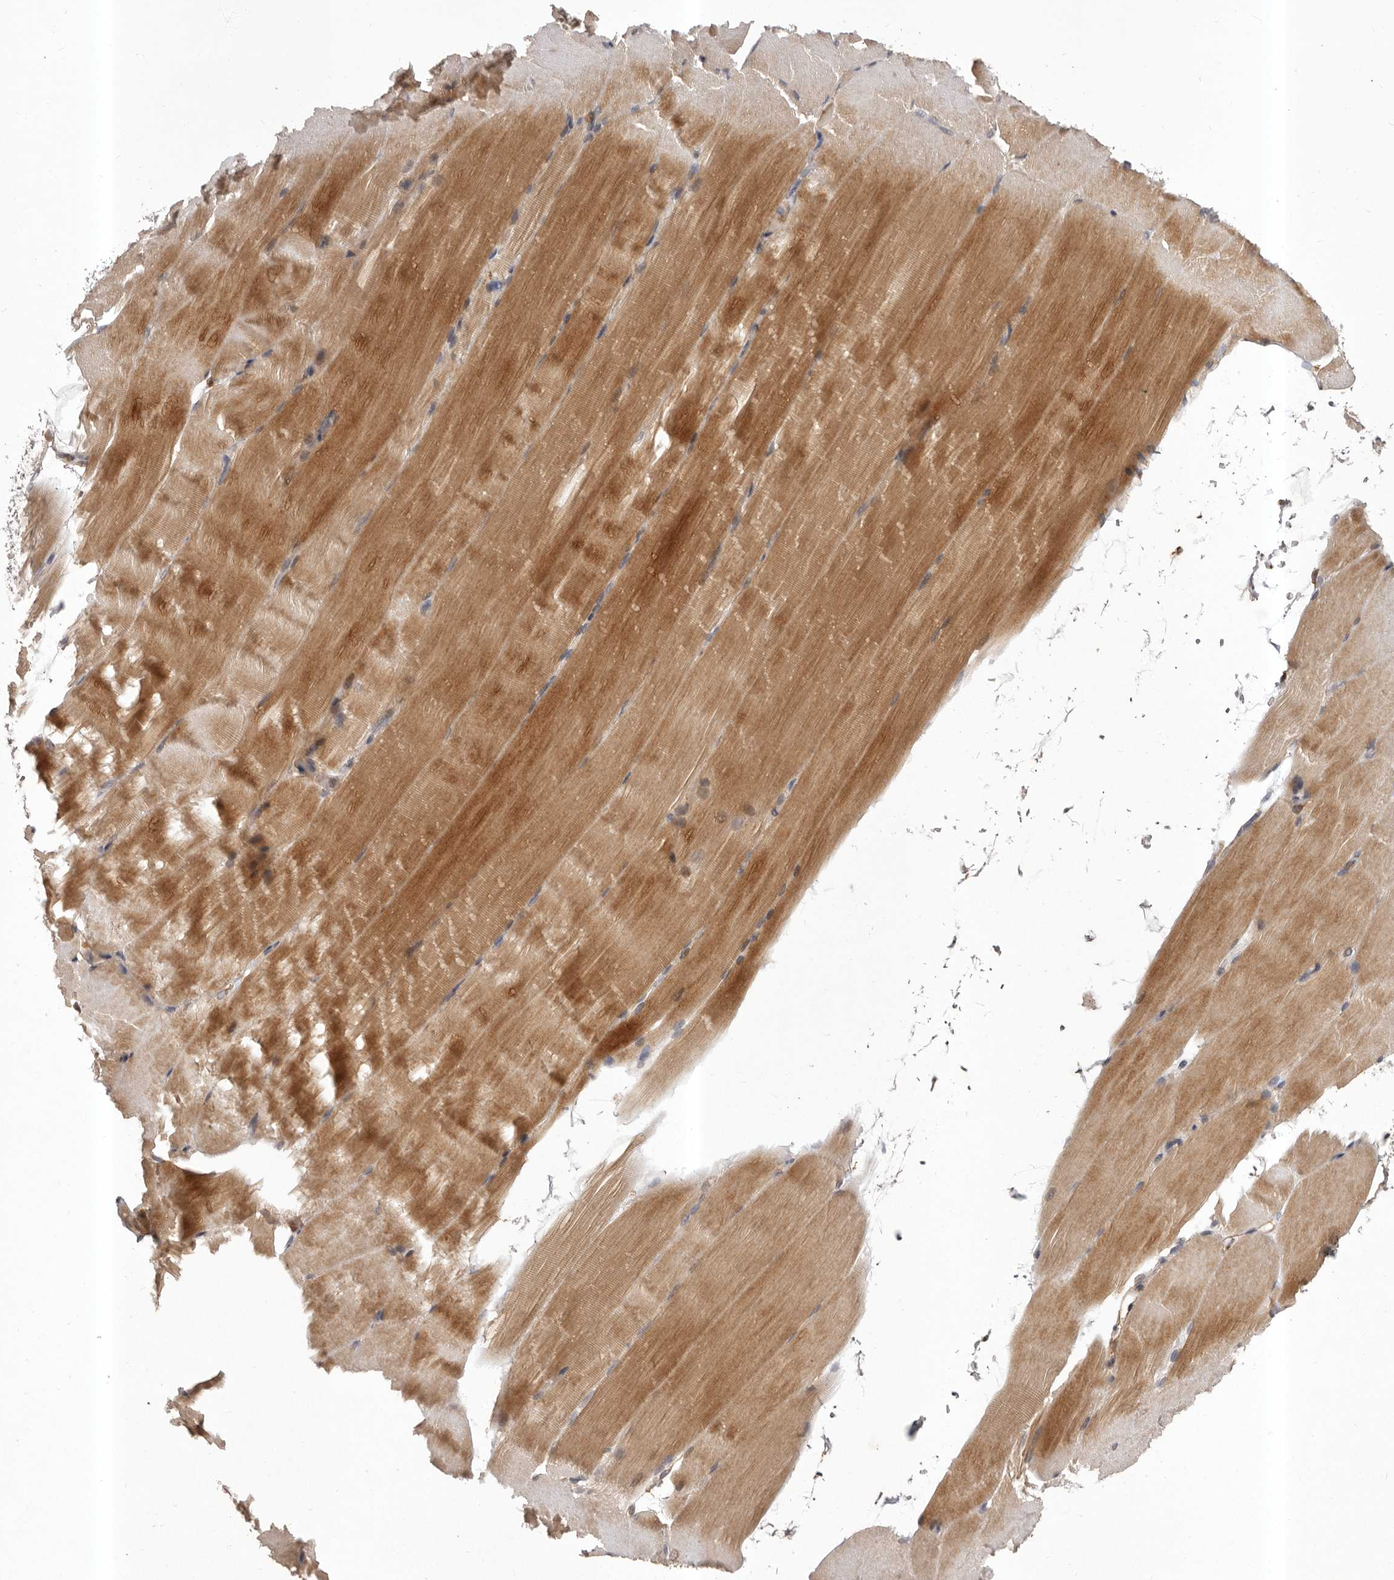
{"staining": {"intensity": "moderate", "quantity": "25%-75%", "location": "cytoplasmic/membranous"}, "tissue": "skeletal muscle", "cell_type": "Myocytes", "image_type": "normal", "snomed": [{"axis": "morphology", "description": "Normal tissue, NOS"}, {"axis": "topography", "description": "Skeletal muscle"}, {"axis": "topography", "description": "Parathyroid gland"}], "caption": "Moderate cytoplasmic/membranous protein staining is identified in approximately 25%-75% of myocytes in skeletal muscle. (Brightfield microscopy of DAB IHC at high magnification).", "gene": "GLIPR2", "patient": {"sex": "female", "age": 37}}